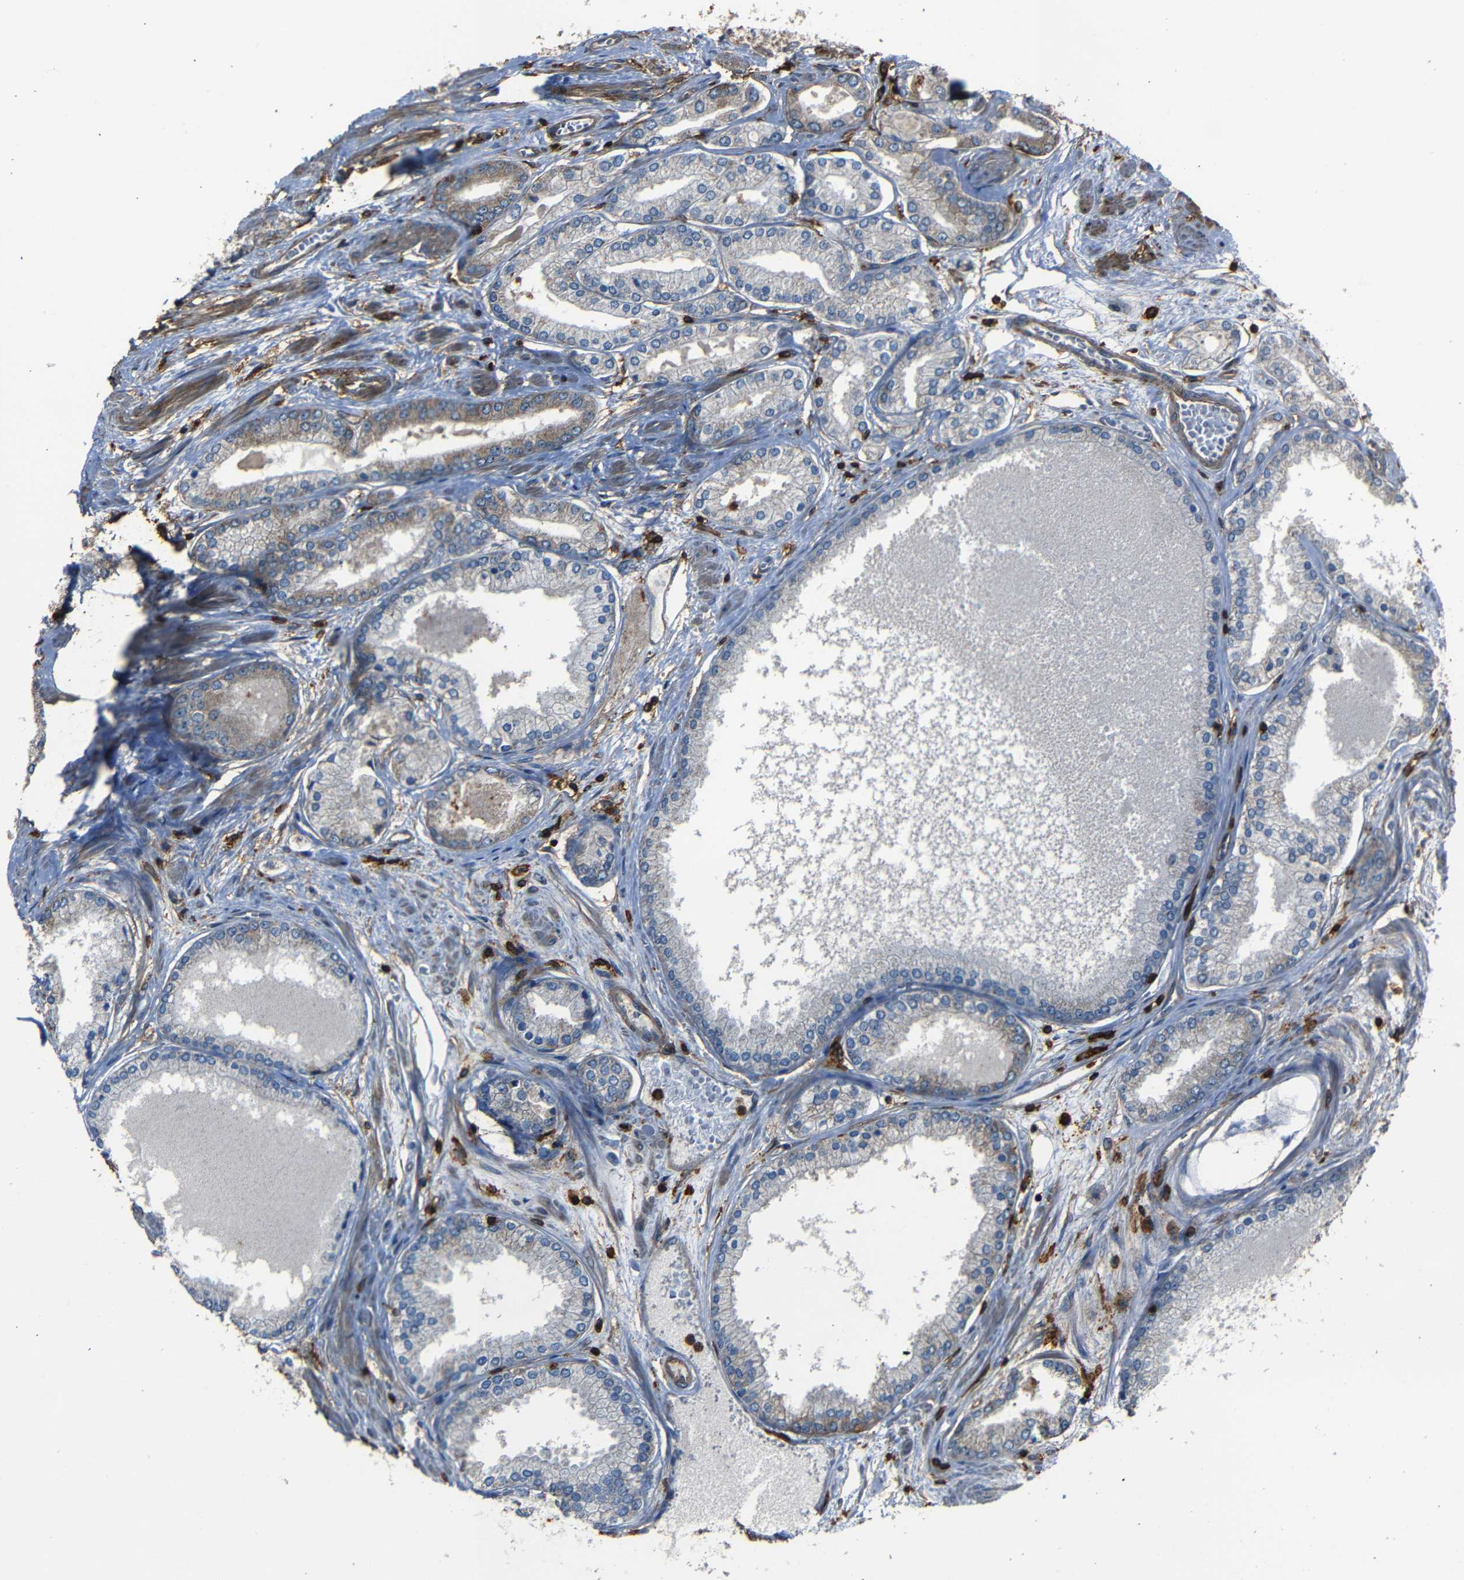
{"staining": {"intensity": "moderate", "quantity": "<25%", "location": "cytoplasmic/membranous"}, "tissue": "prostate cancer", "cell_type": "Tumor cells", "image_type": "cancer", "snomed": [{"axis": "morphology", "description": "Adenocarcinoma, High grade"}, {"axis": "topography", "description": "Prostate"}], "caption": "Prostate cancer stained with a protein marker displays moderate staining in tumor cells.", "gene": "ADGRE5", "patient": {"sex": "male", "age": 59}}